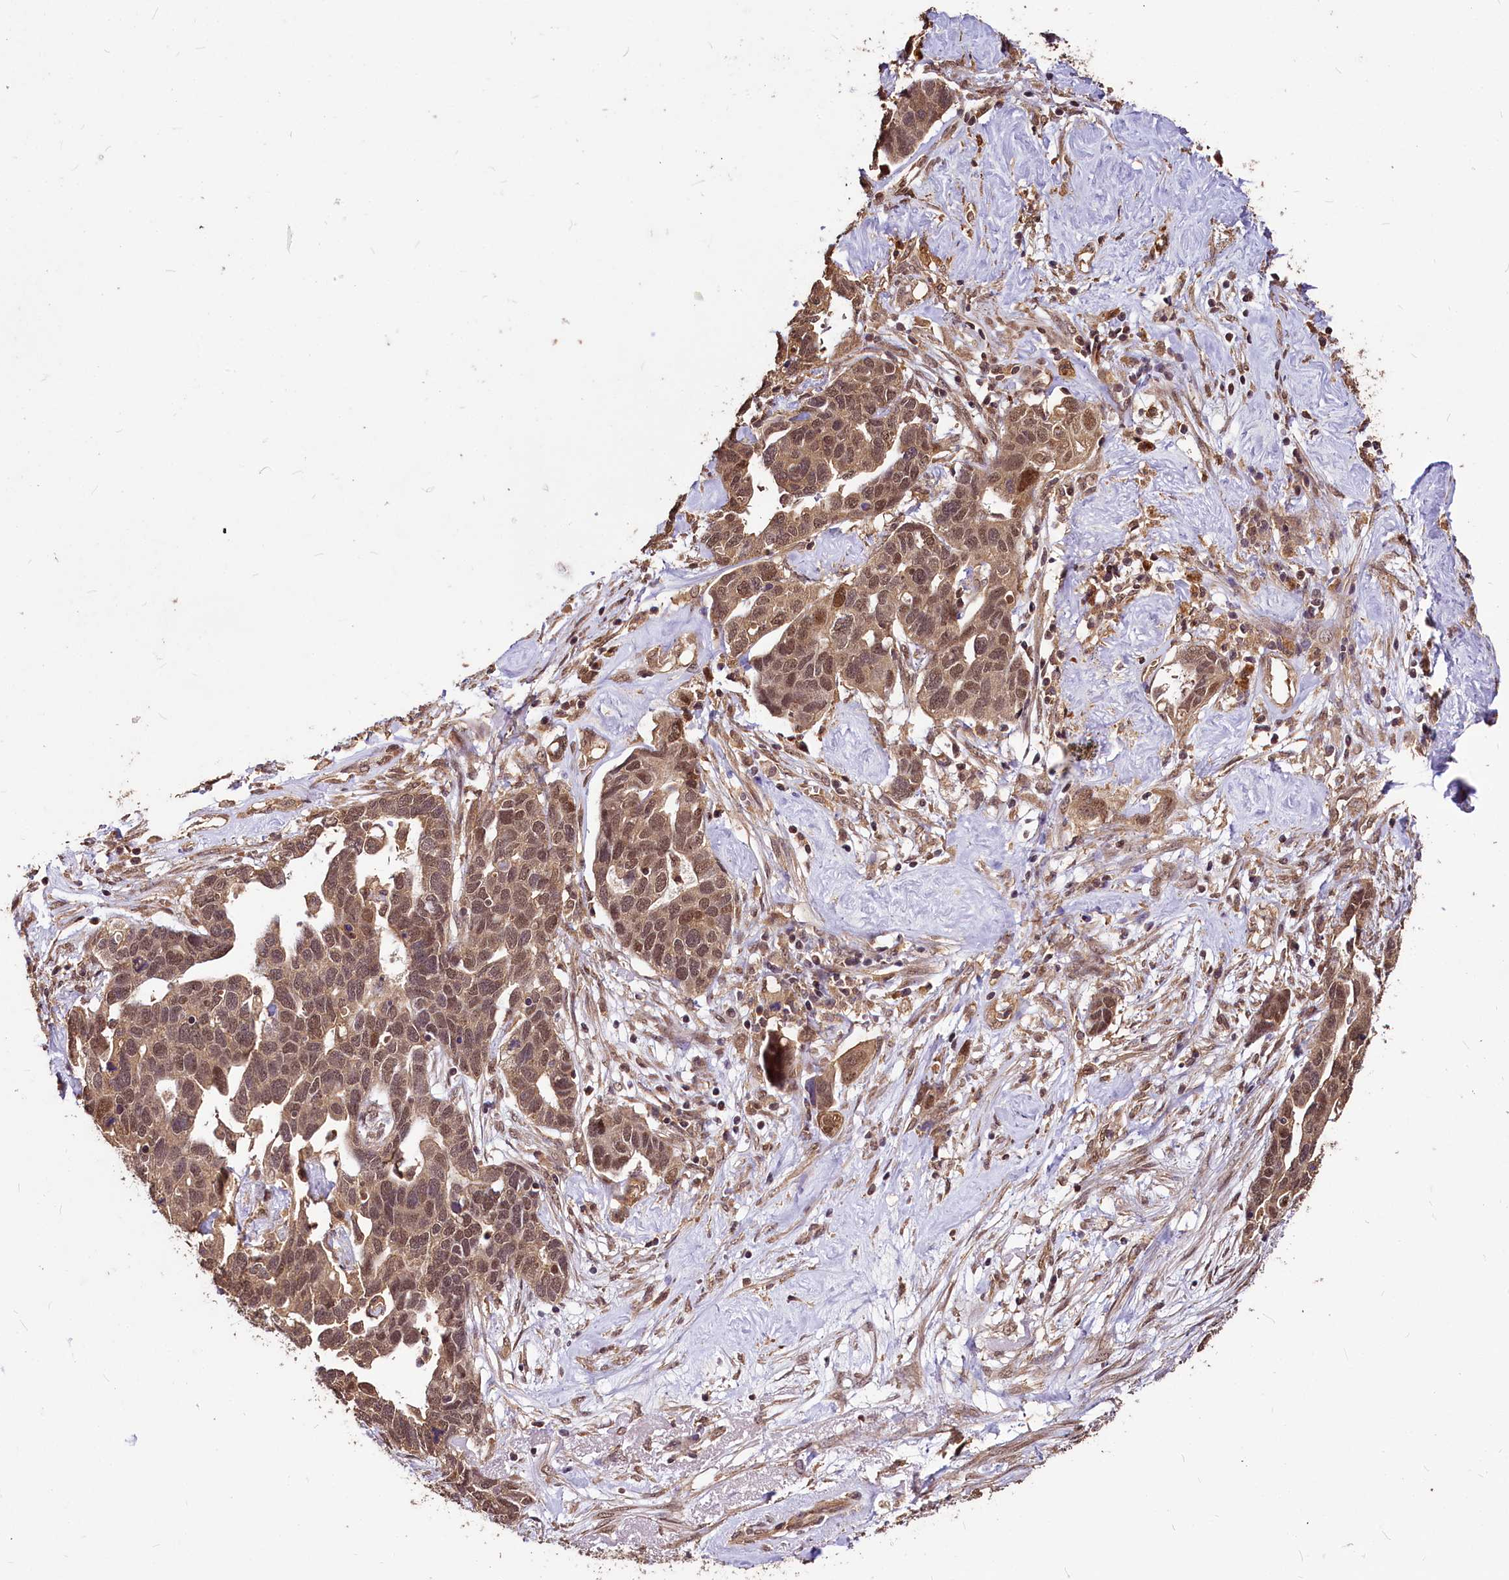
{"staining": {"intensity": "moderate", "quantity": ">75%", "location": "cytoplasmic/membranous,nuclear"}, "tissue": "ovarian cancer", "cell_type": "Tumor cells", "image_type": "cancer", "snomed": [{"axis": "morphology", "description": "Cystadenocarcinoma, serous, NOS"}, {"axis": "topography", "description": "Ovary"}], "caption": "A histopathology image showing moderate cytoplasmic/membranous and nuclear staining in about >75% of tumor cells in ovarian cancer (serous cystadenocarcinoma), as visualized by brown immunohistochemical staining.", "gene": "VPS51", "patient": {"sex": "female", "age": 54}}